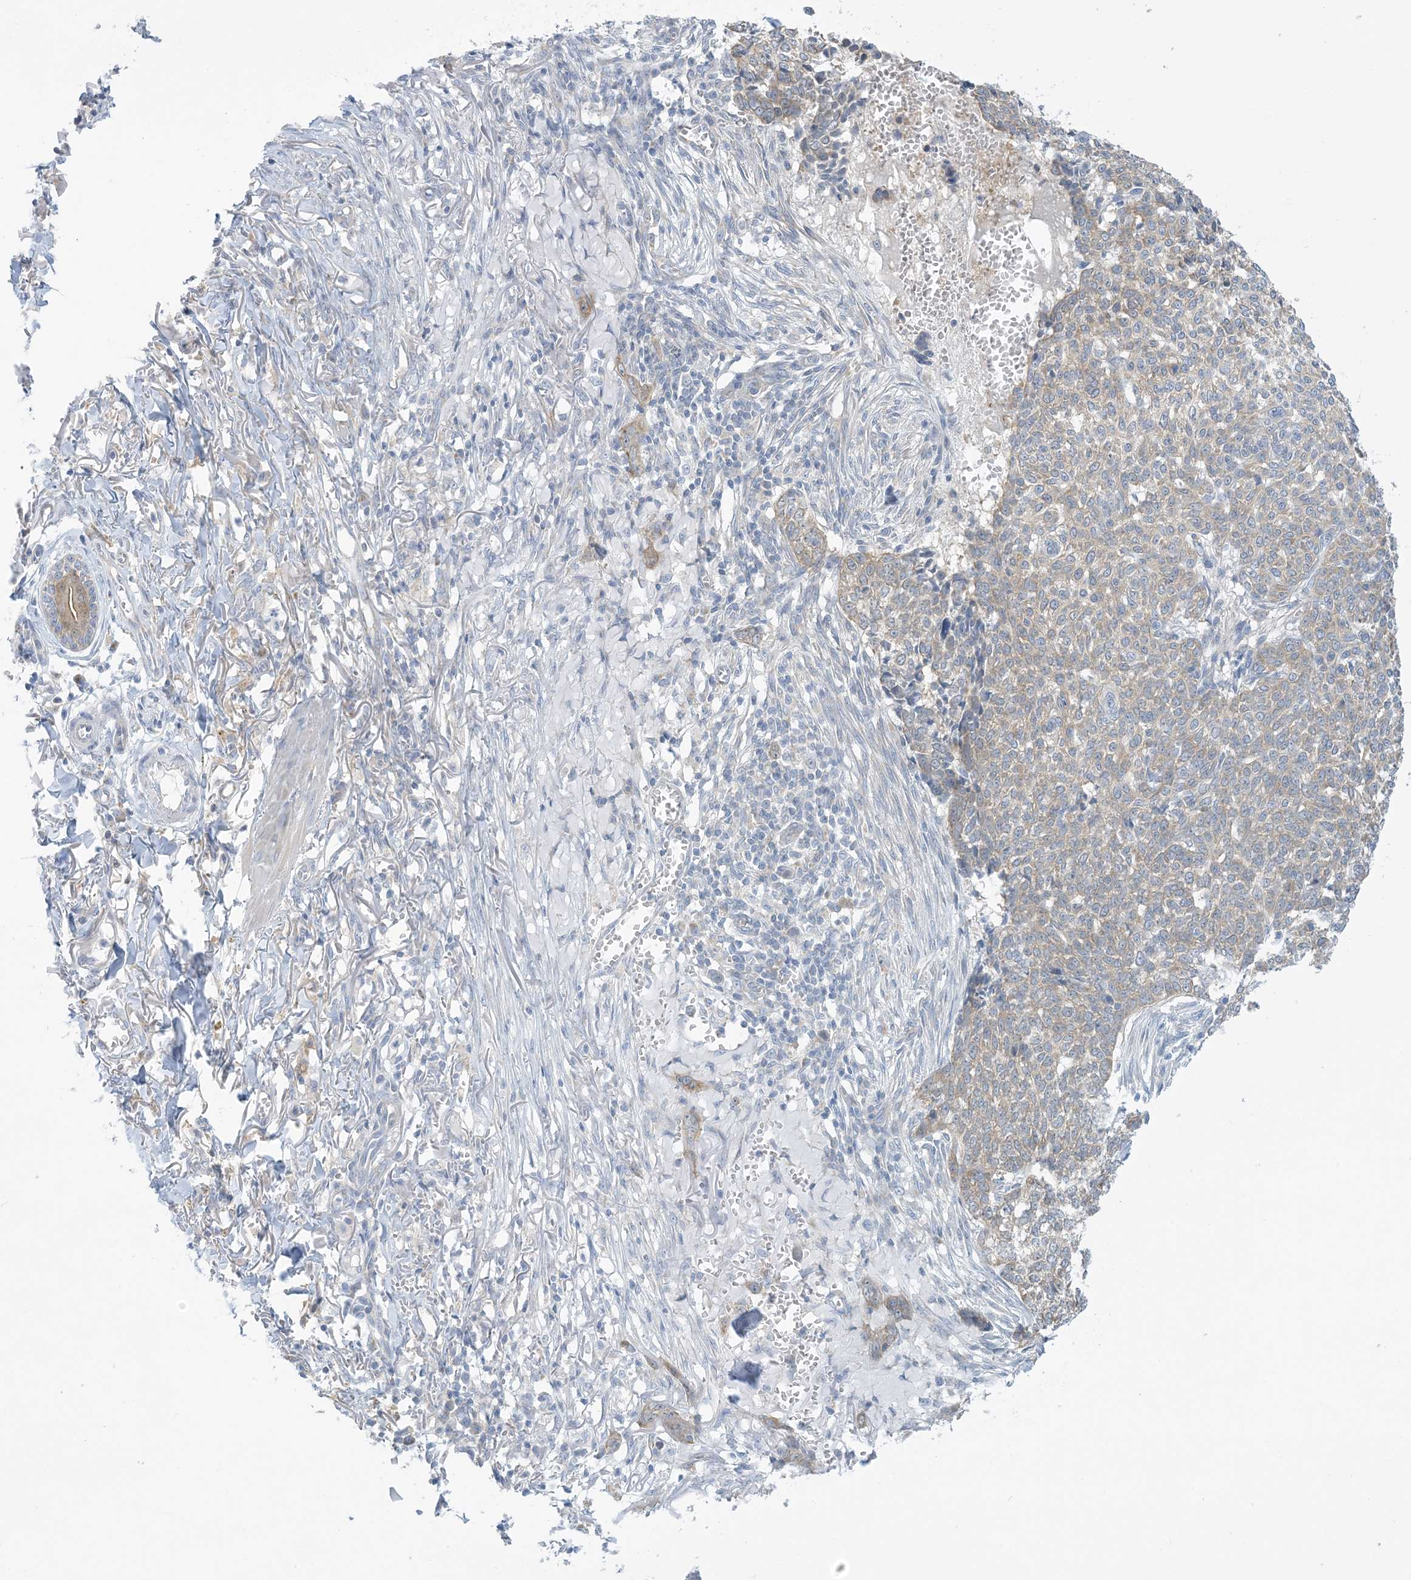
{"staining": {"intensity": "weak", "quantity": "<25%", "location": "cytoplasmic/membranous"}, "tissue": "skin cancer", "cell_type": "Tumor cells", "image_type": "cancer", "snomed": [{"axis": "morphology", "description": "Basal cell carcinoma"}, {"axis": "topography", "description": "Skin"}], "caption": "Micrograph shows no protein positivity in tumor cells of basal cell carcinoma (skin) tissue. (DAB (3,3'-diaminobenzidine) immunohistochemistry visualized using brightfield microscopy, high magnification).", "gene": "MRPS18A", "patient": {"sex": "male", "age": 85}}